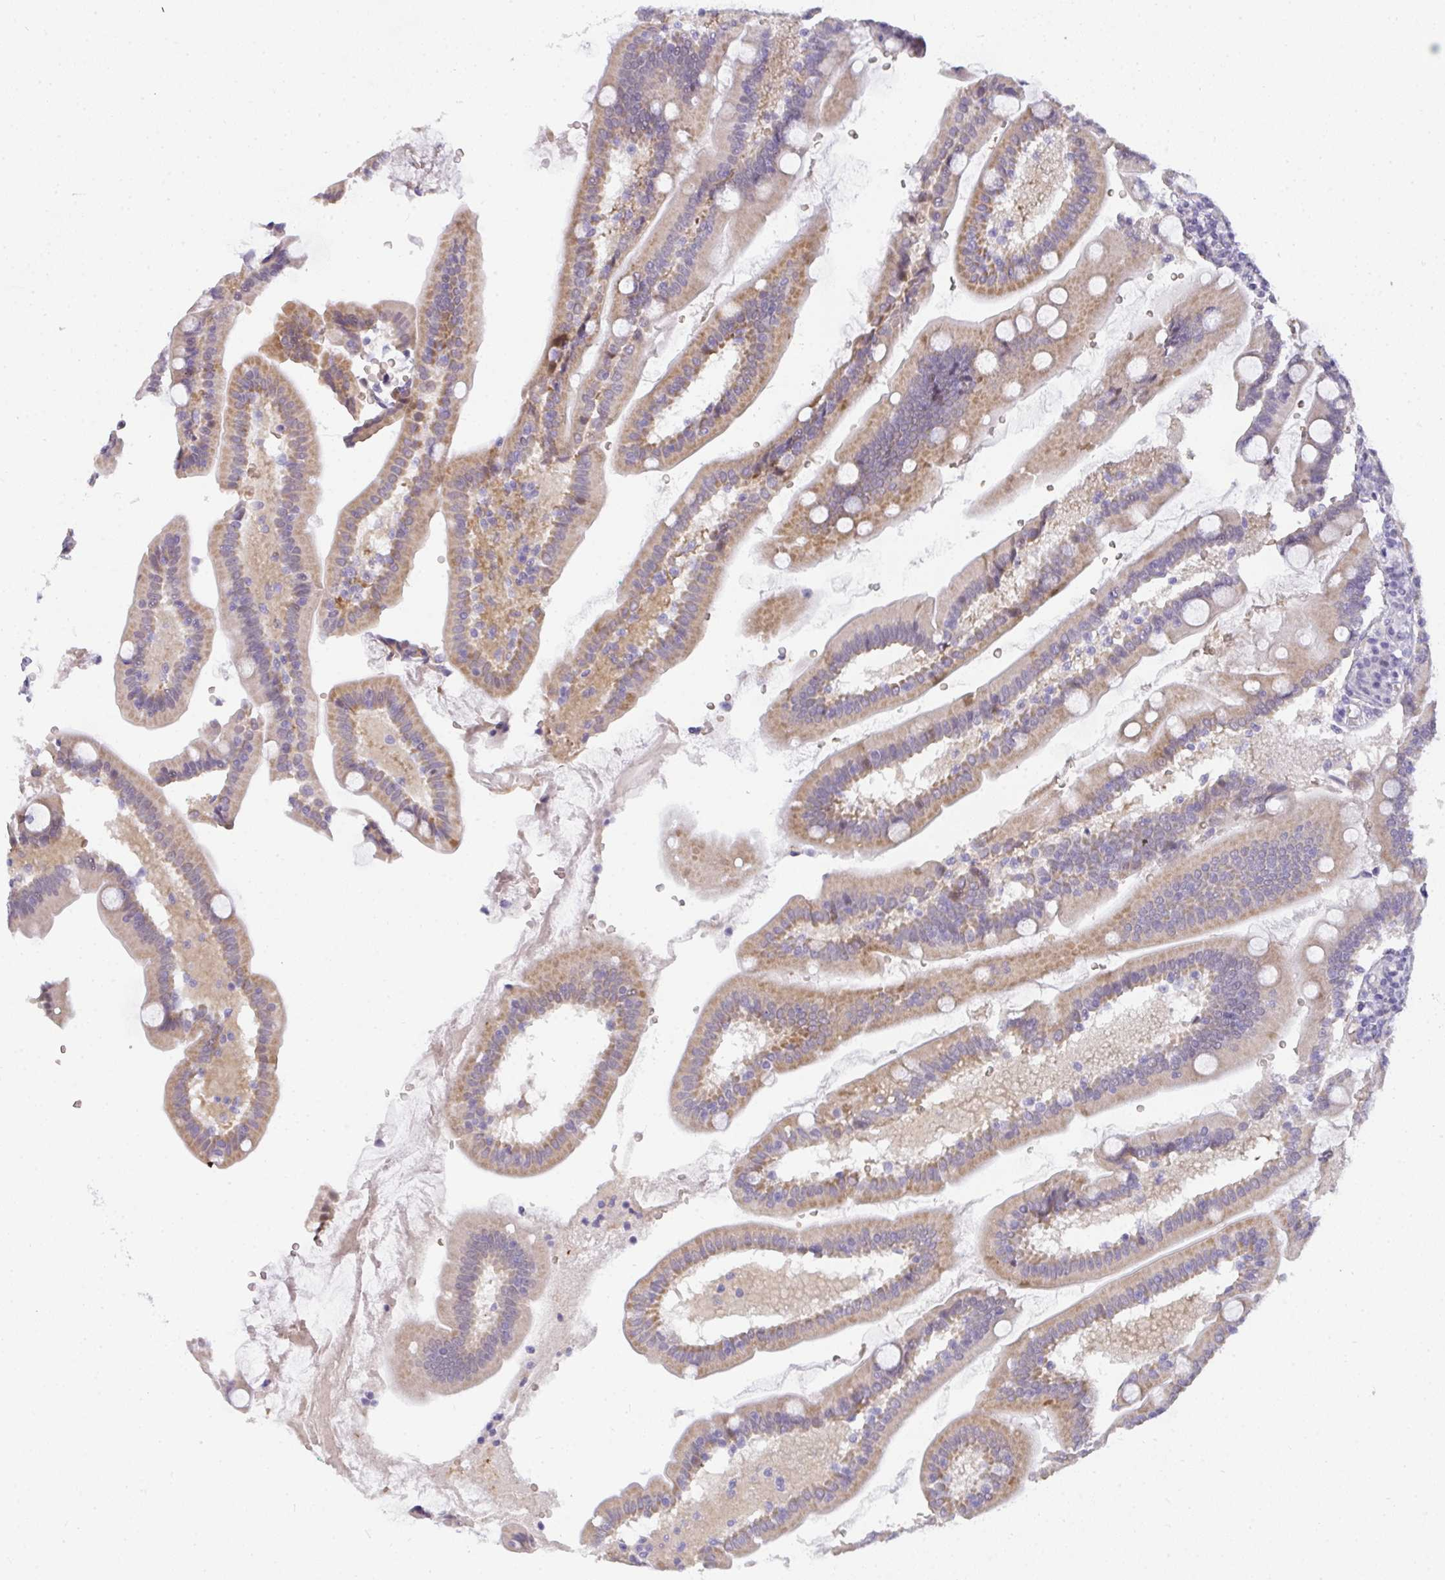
{"staining": {"intensity": "weak", "quantity": "25%-75%", "location": "cytoplasmic/membranous,nuclear"}, "tissue": "duodenum", "cell_type": "Glandular cells", "image_type": "normal", "snomed": [{"axis": "morphology", "description": "Normal tissue, NOS"}, {"axis": "topography", "description": "Duodenum"}], "caption": "A brown stain highlights weak cytoplasmic/membranous,nuclear staining of a protein in glandular cells of unremarkable human duodenum. (brown staining indicates protein expression, while blue staining denotes nuclei).", "gene": "TNMD", "patient": {"sex": "female", "age": 67}}